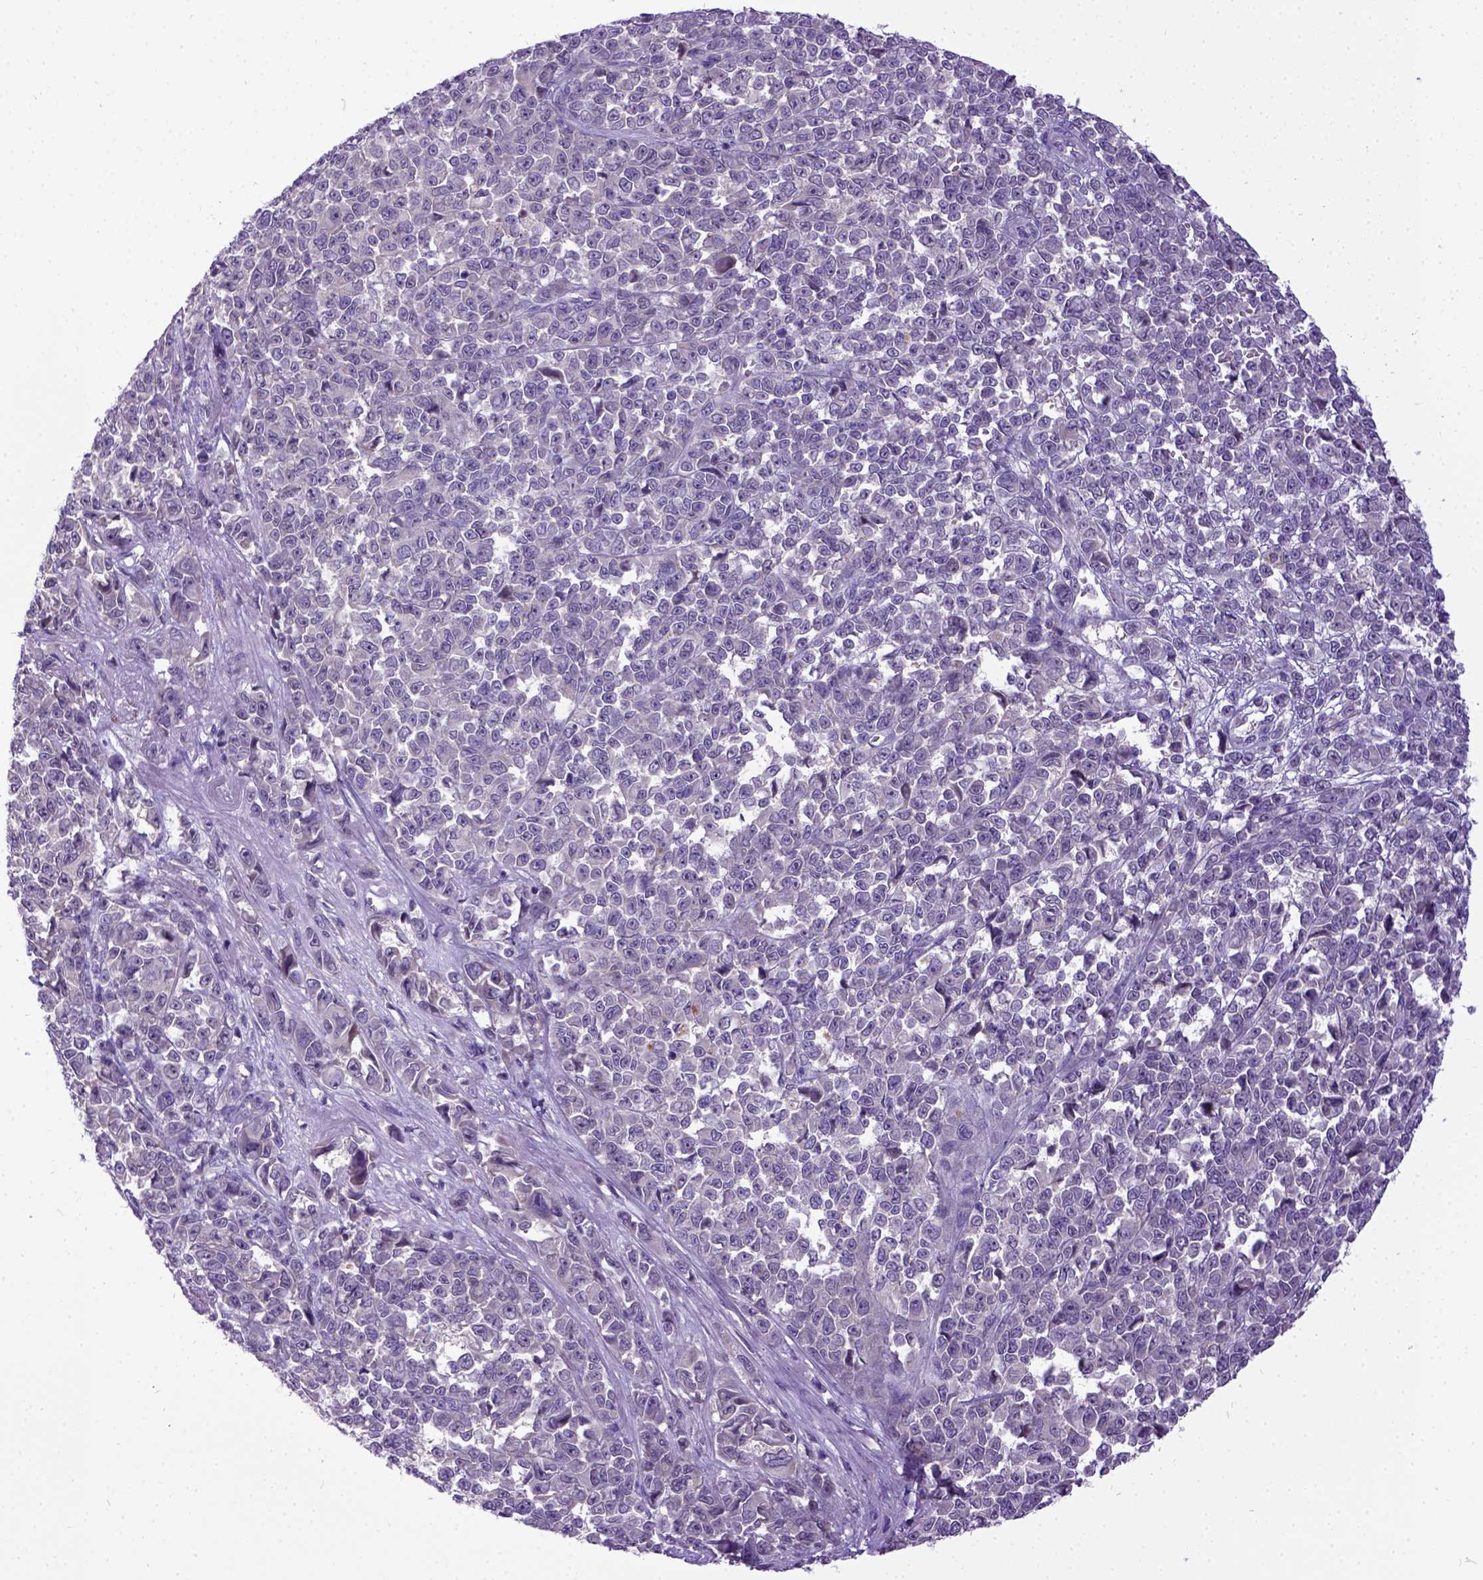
{"staining": {"intensity": "negative", "quantity": "none", "location": "none"}, "tissue": "melanoma", "cell_type": "Tumor cells", "image_type": "cancer", "snomed": [{"axis": "morphology", "description": "Malignant melanoma, NOS"}, {"axis": "topography", "description": "Skin"}], "caption": "Protein analysis of malignant melanoma exhibits no significant staining in tumor cells. (Brightfield microscopy of DAB IHC at high magnification).", "gene": "NEK5", "patient": {"sex": "female", "age": 95}}